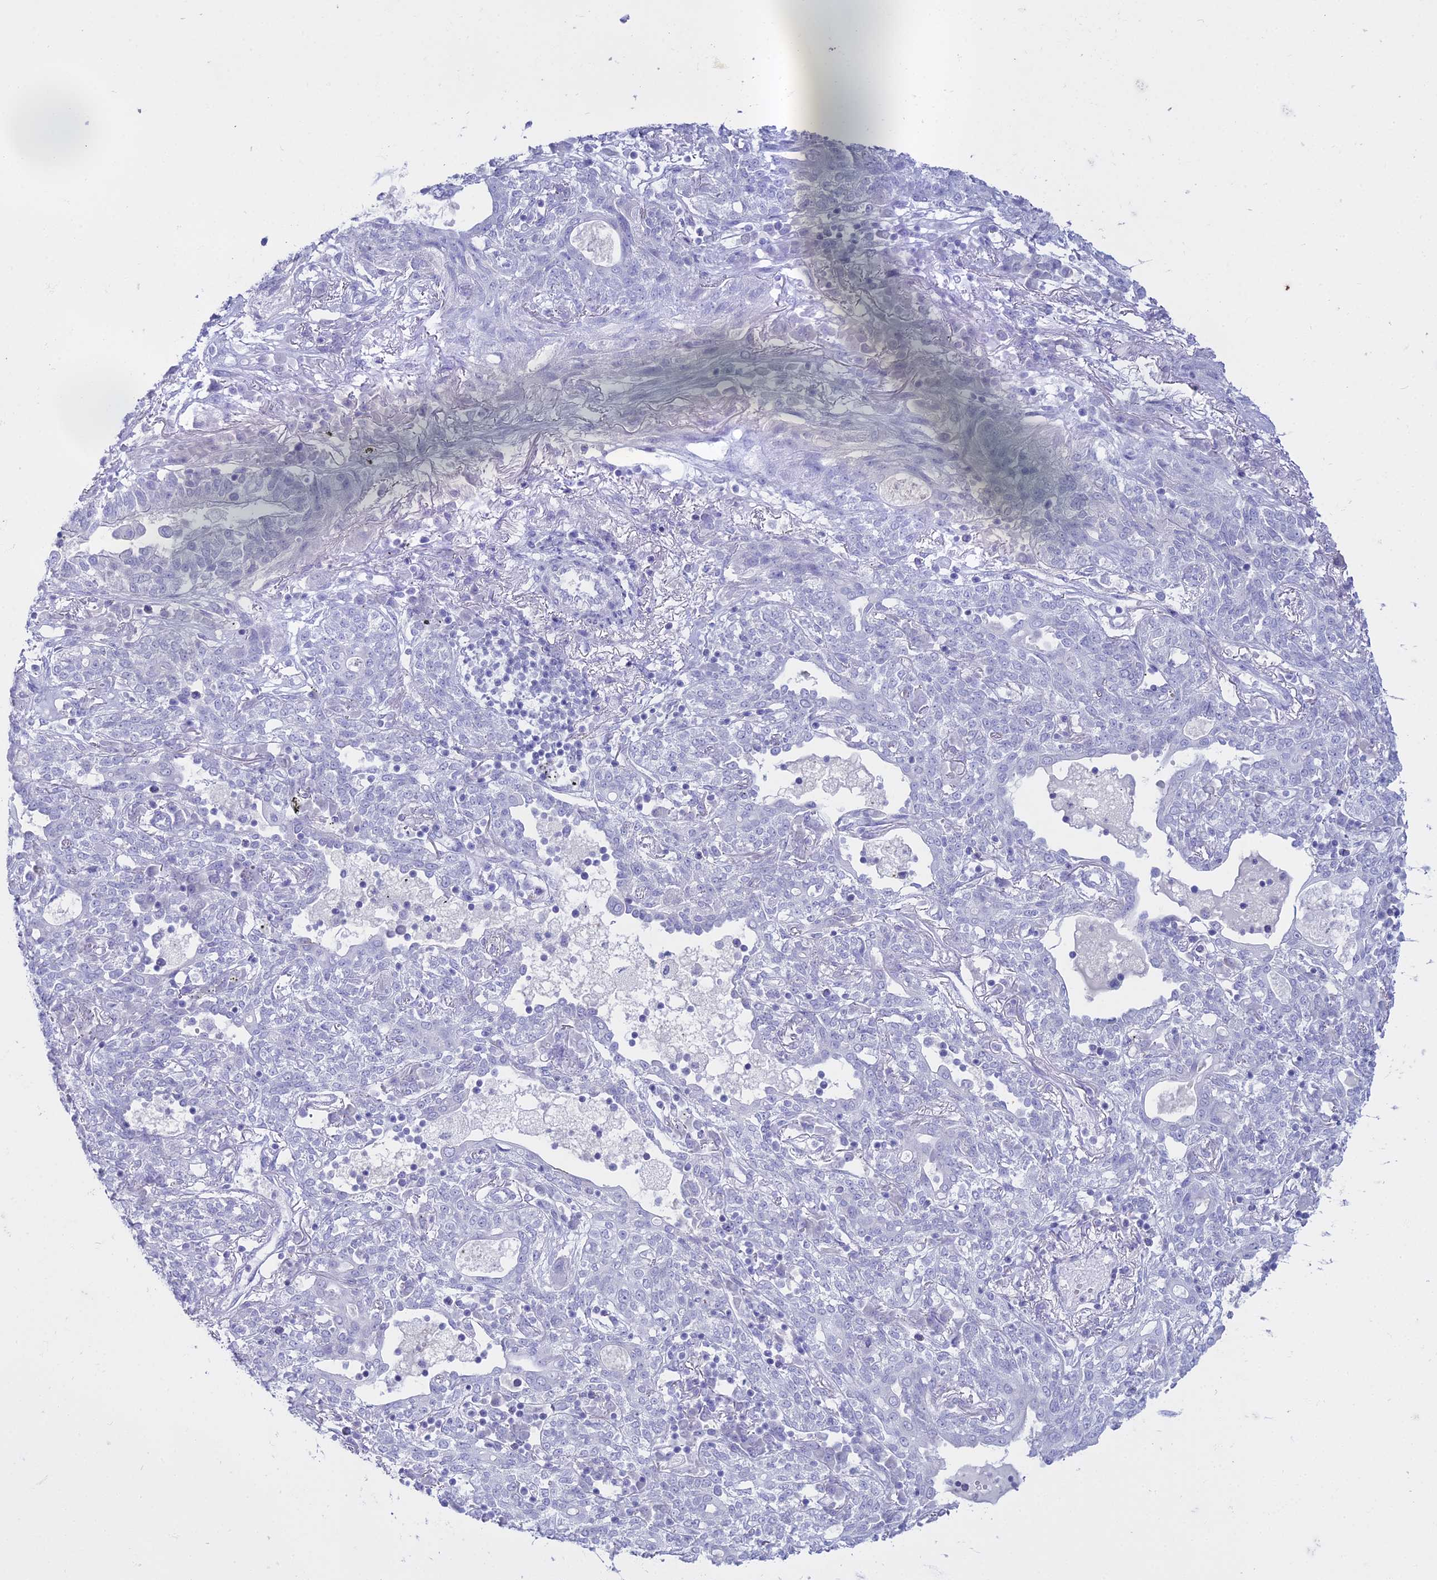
{"staining": {"intensity": "negative", "quantity": "none", "location": "none"}, "tissue": "lung cancer", "cell_type": "Tumor cells", "image_type": "cancer", "snomed": [{"axis": "morphology", "description": "Squamous cell carcinoma, NOS"}, {"axis": "topography", "description": "Lung"}], "caption": "Immunohistochemical staining of human lung squamous cell carcinoma demonstrates no significant positivity in tumor cells.", "gene": "ALPP", "patient": {"sex": "female", "age": 70}}